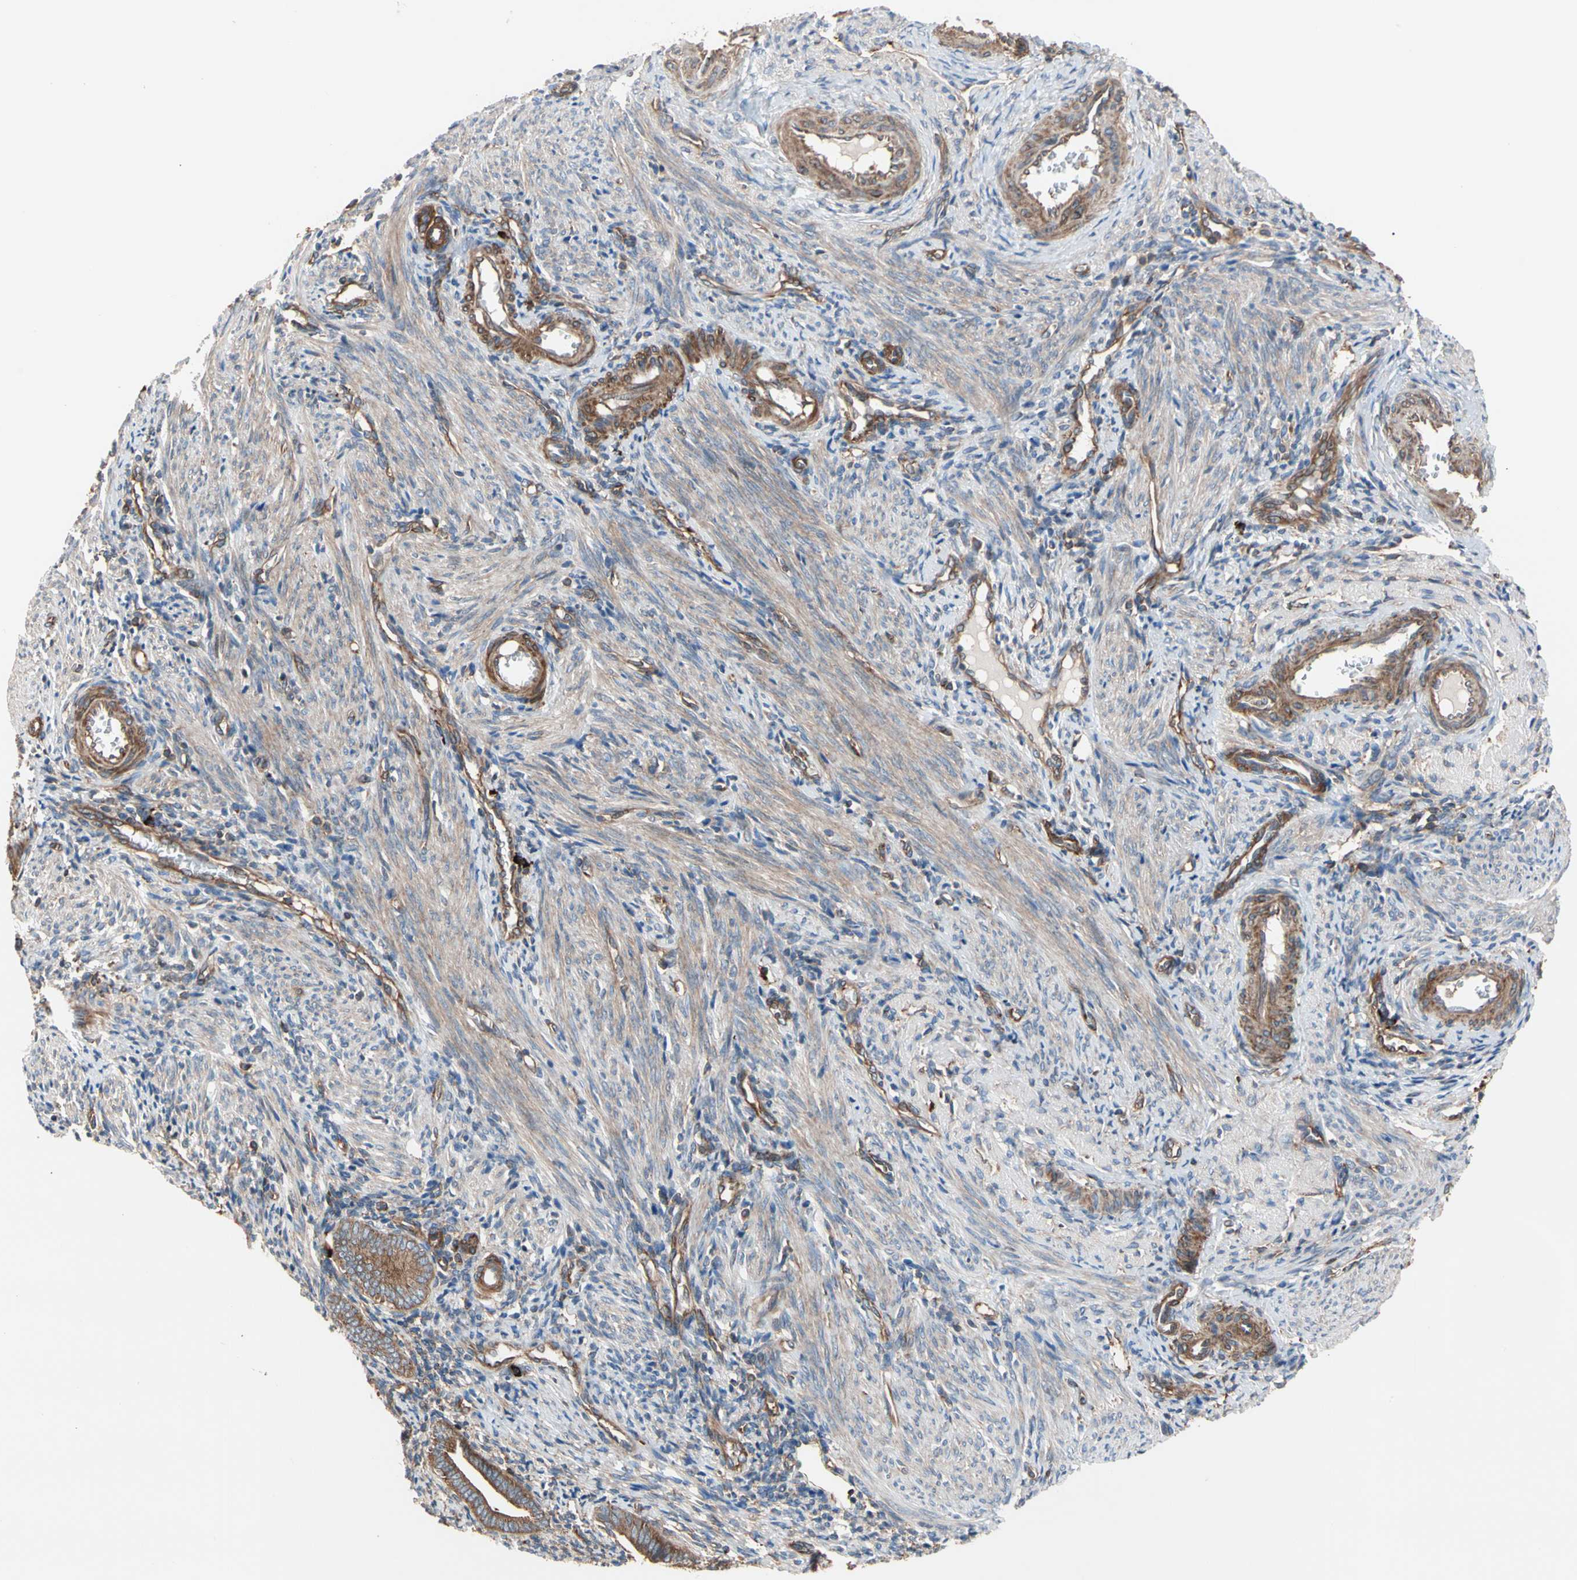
{"staining": {"intensity": "moderate", "quantity": "25%-75%", "location": "cytoplasmic/membranous"}, "tissue": "endometrium", "cell_type": "Cells in endometrial stroma", "image_type": "normal", "snomed": [{"axis": "morphology", "description": "Normal tissue, NOS"}, {"axis": "topography", "description": "Uterus"}, {"axis": "topography", "description": "Endometrium"}], "caption": "Benign endometrium demonstrates moderate cytoplasmic/membranous expression in approximately 25%-75% of cells in endometrial stroma, visualized by immunohistochemistry.", "gene": "ROCK1", "patient": {"sex": "female", "age": 33}}